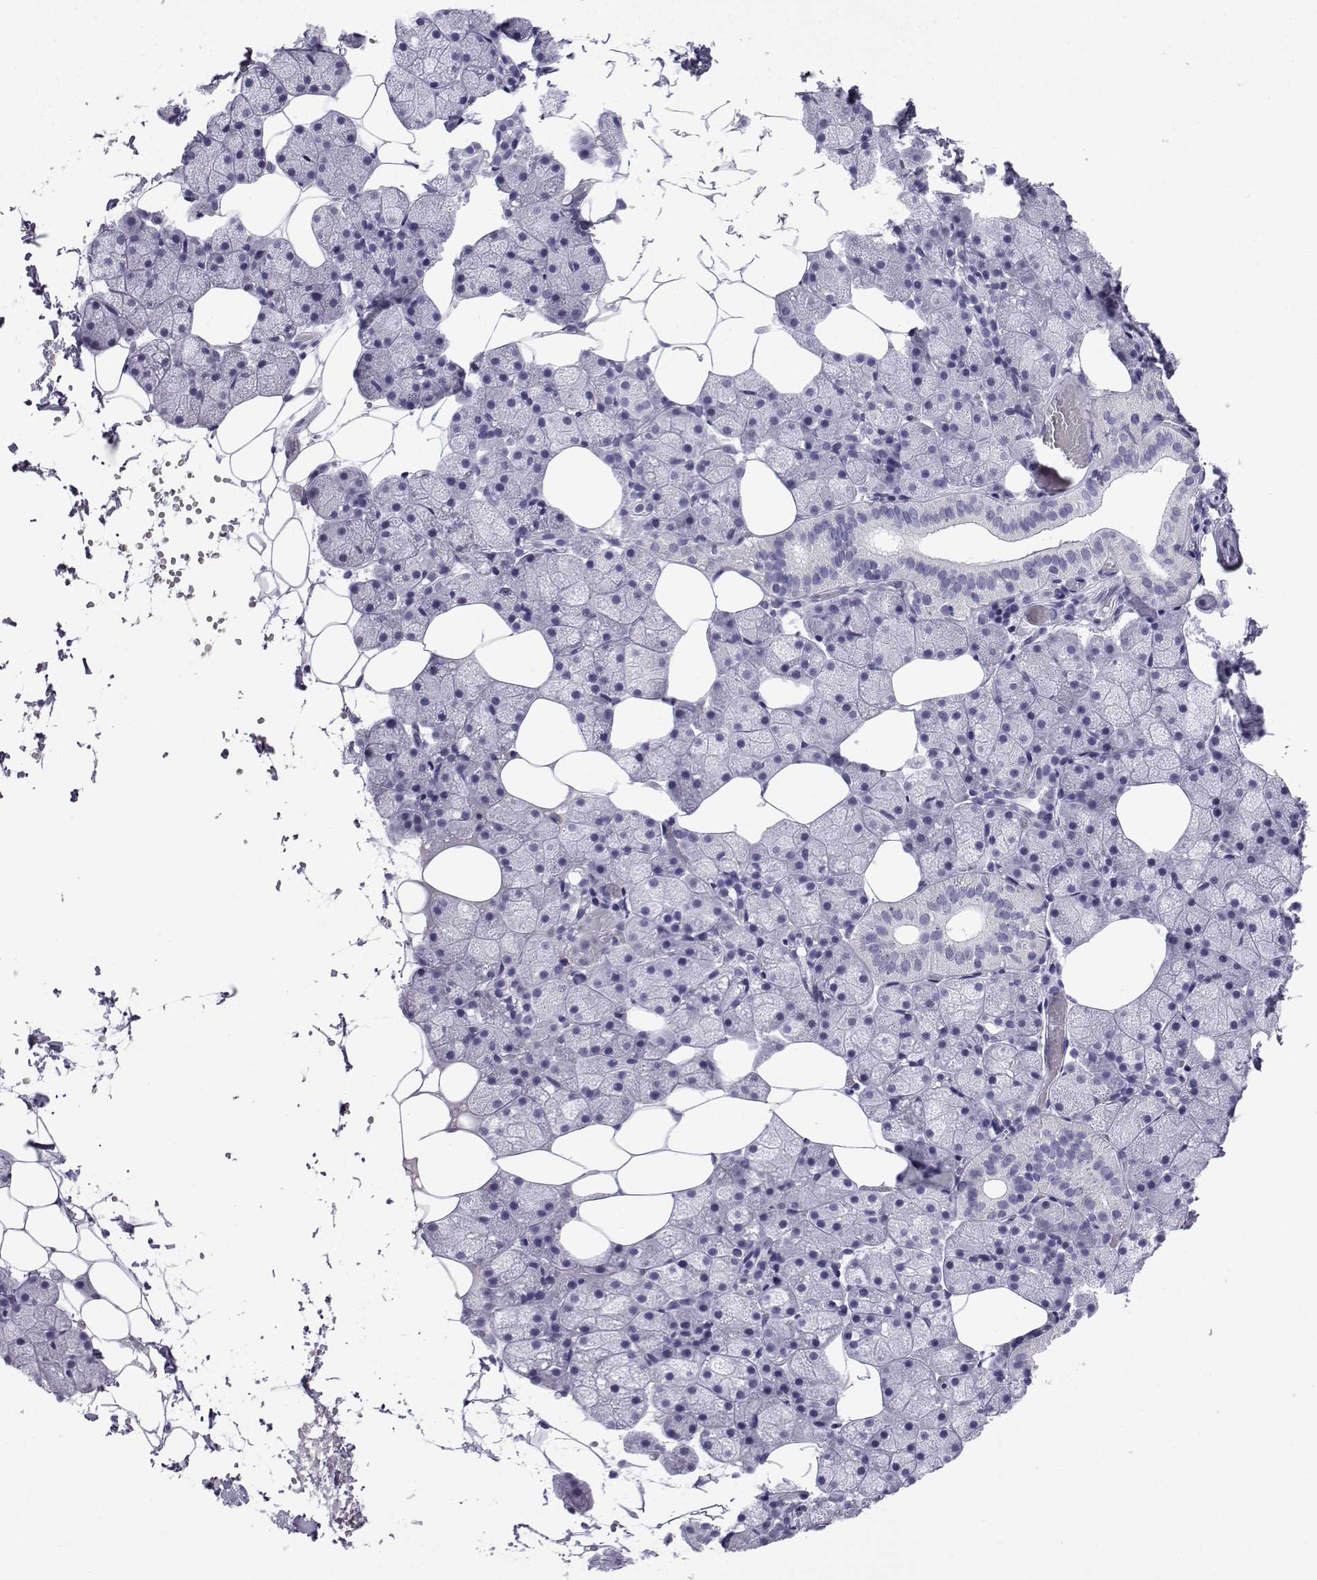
{"staining": {"intensity": "negative", "quantity": "none", "location": "none"}, "tissue": "salivary gland", "cell_type": "Glandular cells", "image_type": "normal", "snomed": [{"axis": "morphology", "description": "Normal tissue, NOS"}, {"axis": "topography", "description": "Salivary gland"}], "caption": "Salivary gland was stained to show a protein in brown. There is no significant staining in glandular cells. The staining is performed using DAB brown chromogen with nuclei counter-stained in using hematoxylin.", "gene": "TRIM46", "patient": {"sex": "male", "age": 38}}